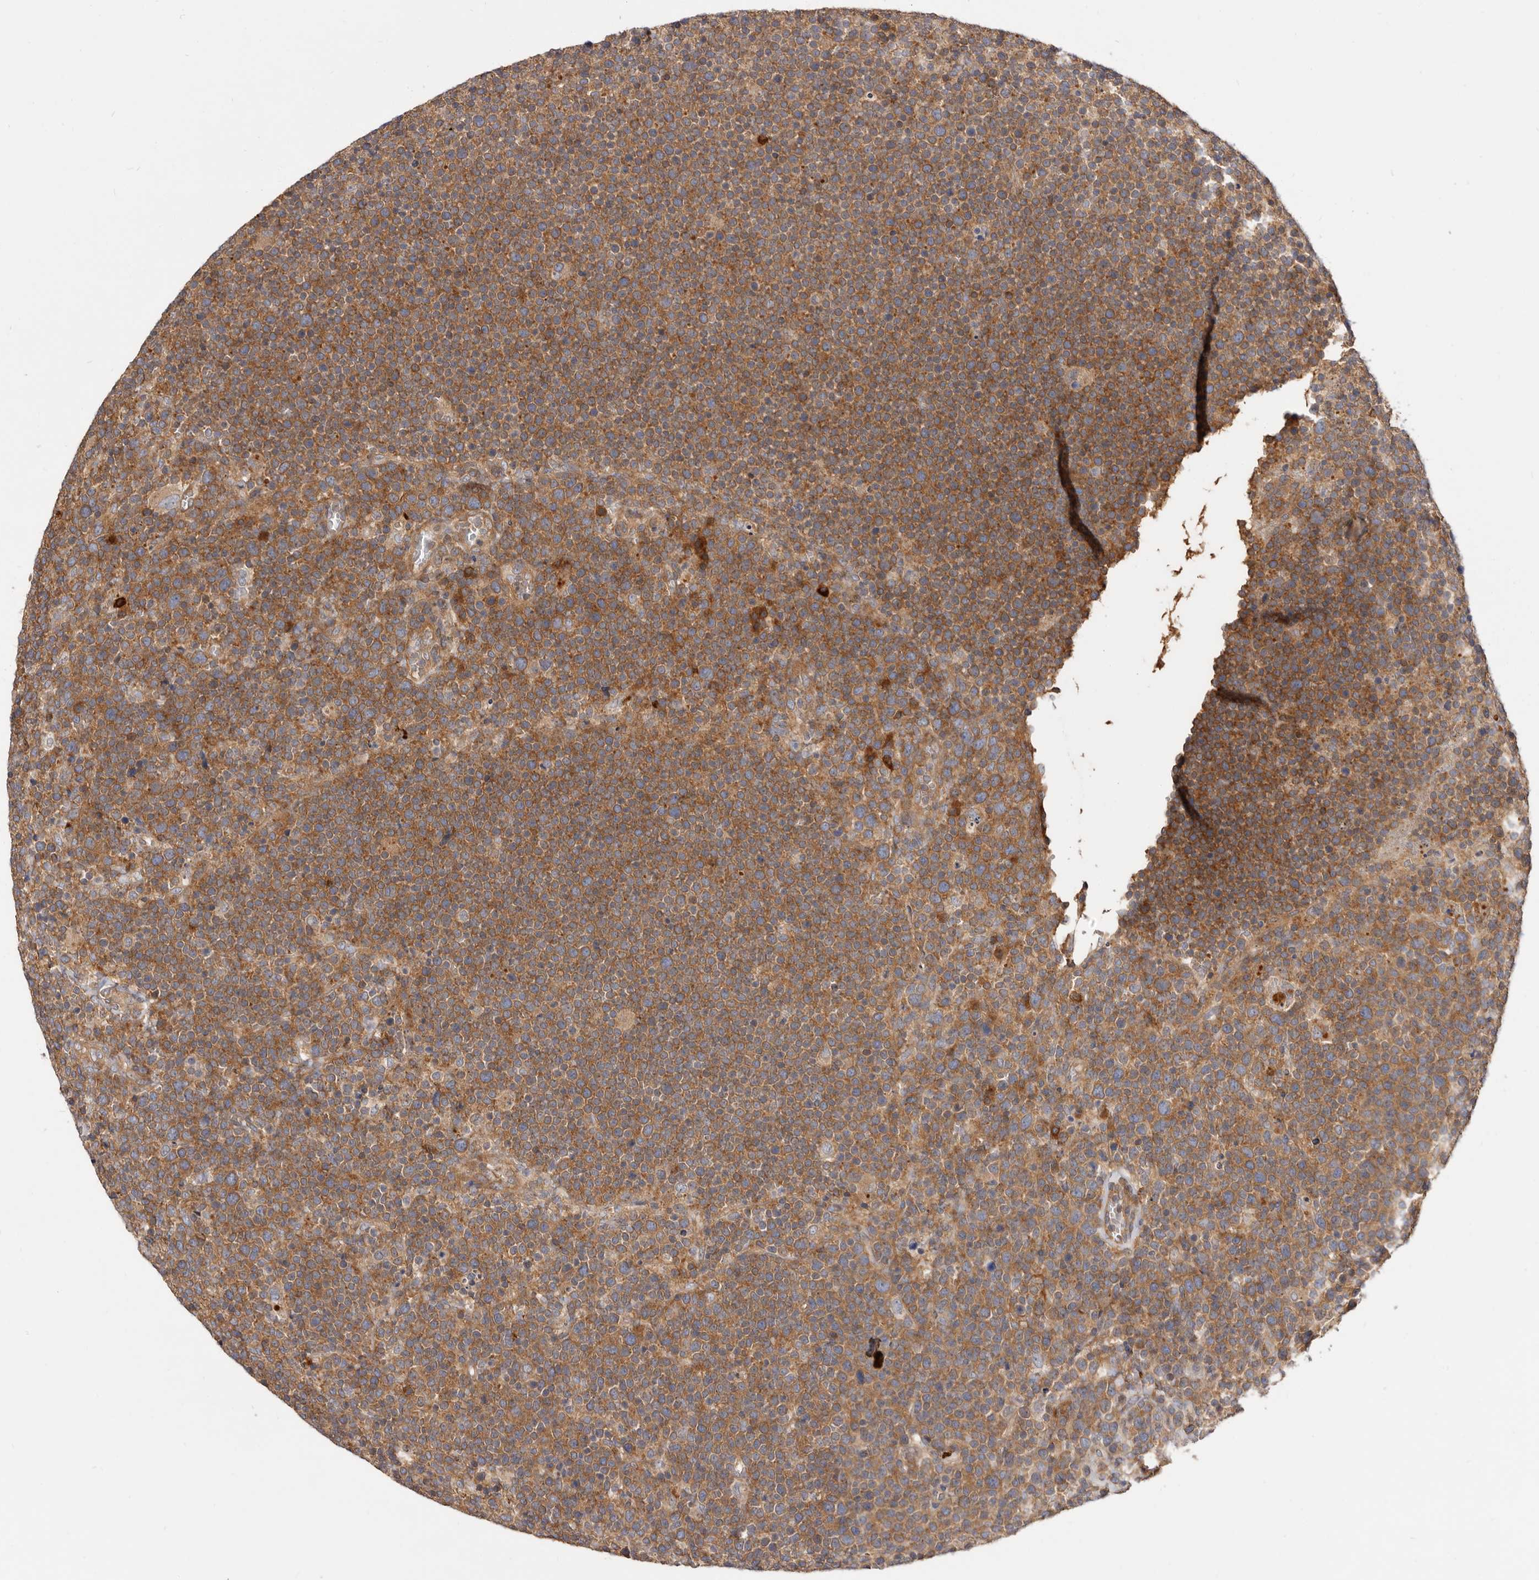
{"staining": {"intensity": "moderate", "quantity": ">75%", "location": "cytoplasmic/membranous"}, "tissue": "lymphoma", "cell_type": "Tumor cells", "image_type": "cancer", "snomed": [{"axis": "morphology", "description": "Malignant lymphoma, non-Hodgkin's type, High grade"}, {"axis": "topography", "description": "Lymph node"}], "caption": "Human lymphoma stained with a protein marker displays moderate staining in tumor cells.", "gene": "ADAMTS20", "patient": {"sex": "male", "age": 61}}